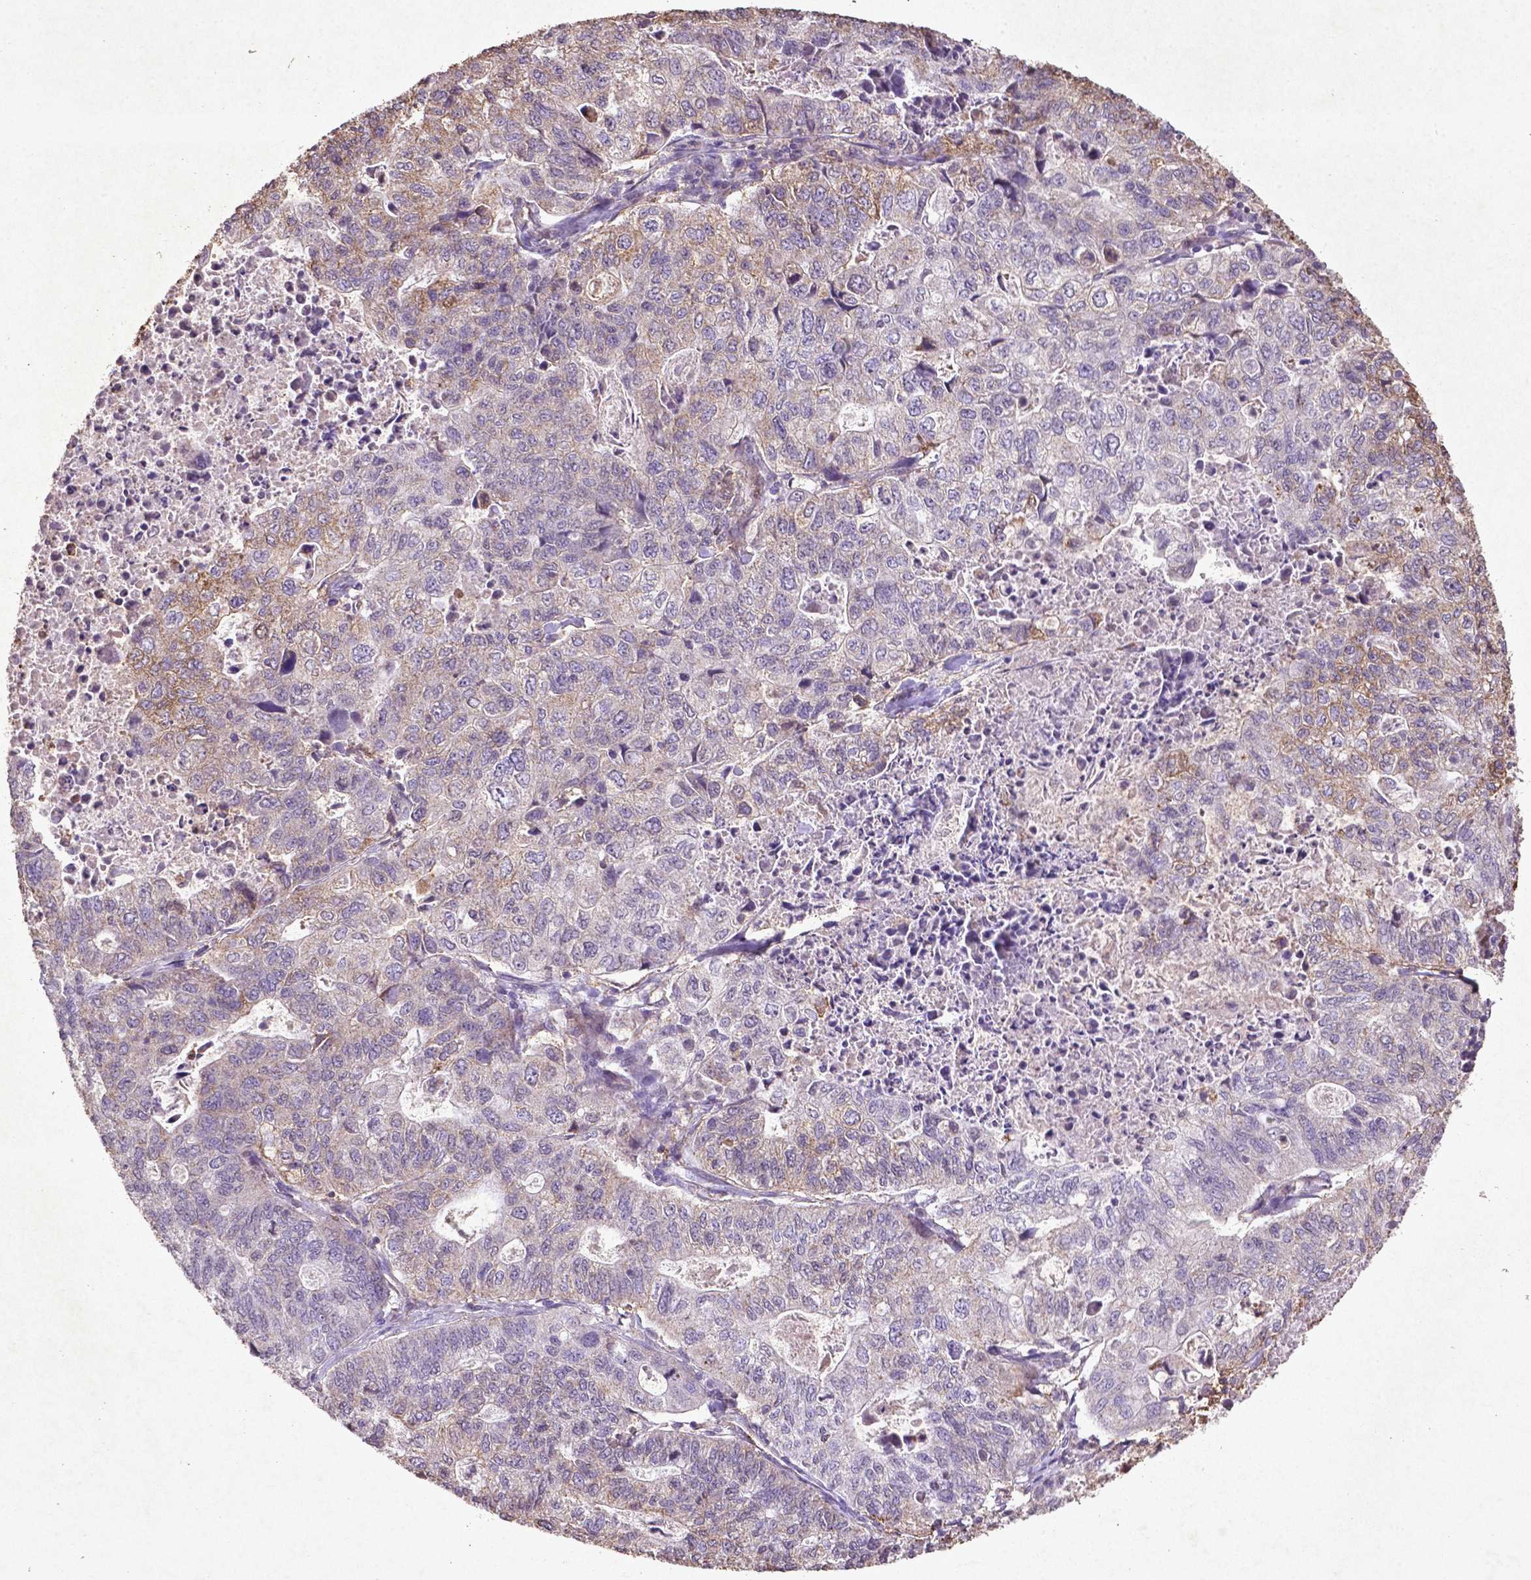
{"staining": {"intensity": "strong", "quantity": "<25%", "location": "cytoplasmic/membranous"}, "tissue": "stomach cancer", "cell_type": "Tumor cells", "image_type": "cancer", "snomed": [{"axis": "morphology", "description": "Adenocarcinoma, NOS"}, {"axis": "topography", "description": "Stomach, upper"}], "caption": "This is a micrograph of IHC staining of stomach adenocarcinoma, which shows strong expression in the cytoplasmic/membranous of tumor cells.", "gene": "MTOR", "patient": {"sex": "female", "age": 67}}